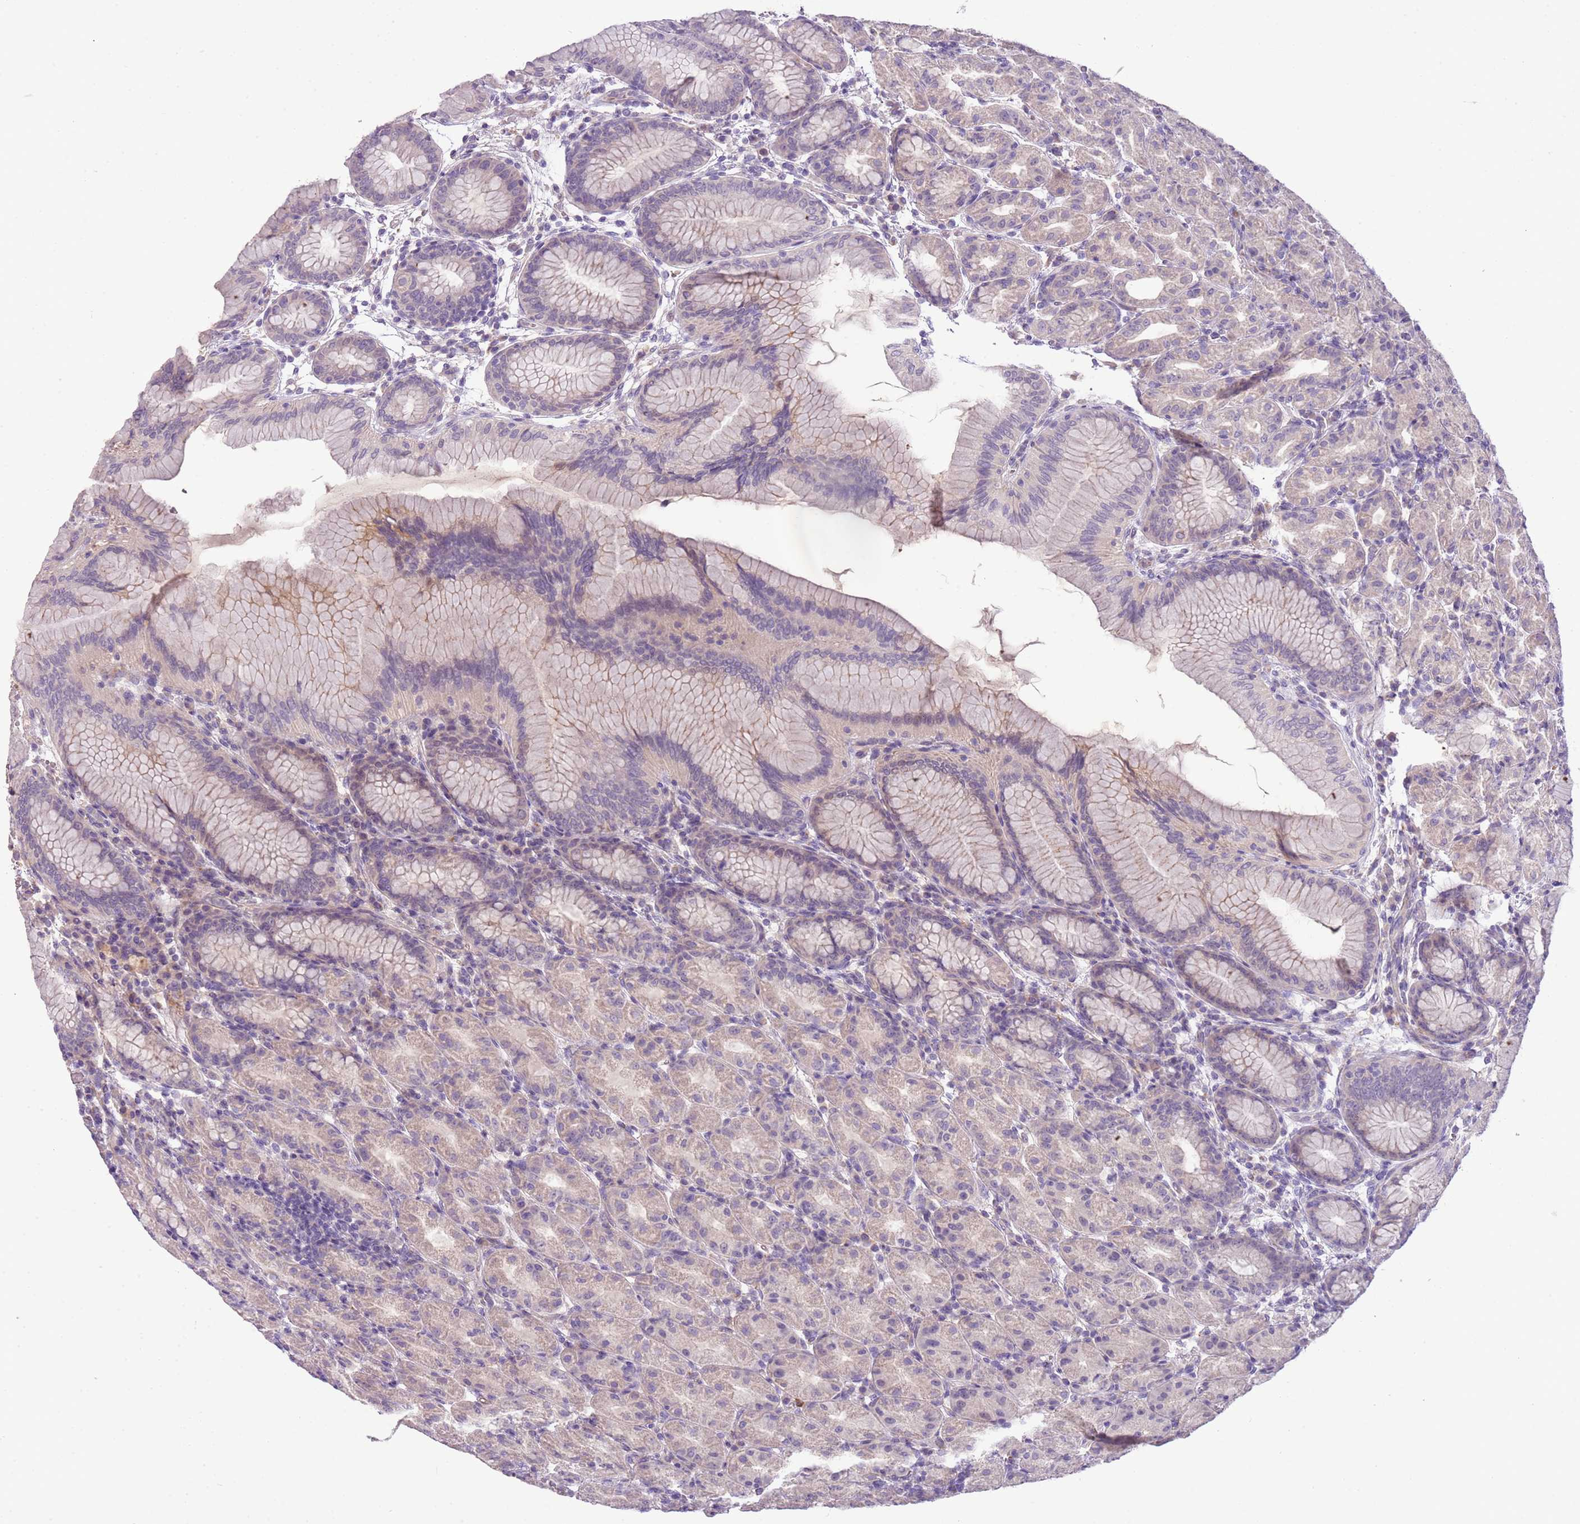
{"staining": {"intensity": "weak", "quantity": "25%-75%", "location": "cytoplasmic/membranous"}, "tissue": "stomach", "cell_type": "Glandular cells", "image_type": "normal", "snomed": [{"axis": "morphology", "description": "Normal tissue, NOS"}, {"axis": "topography", "description": "Stomach"}], "caption": "Immunohistochemistry photomicrograph of benign human stomach stained for a protein (brown), which exhibits low levels of weak cytoplasmic/membranous positivity in approximately 25%-75% of glandular cells.", "gene": "SCAMP5", "patient": {"sex": "female", "age": 79}}